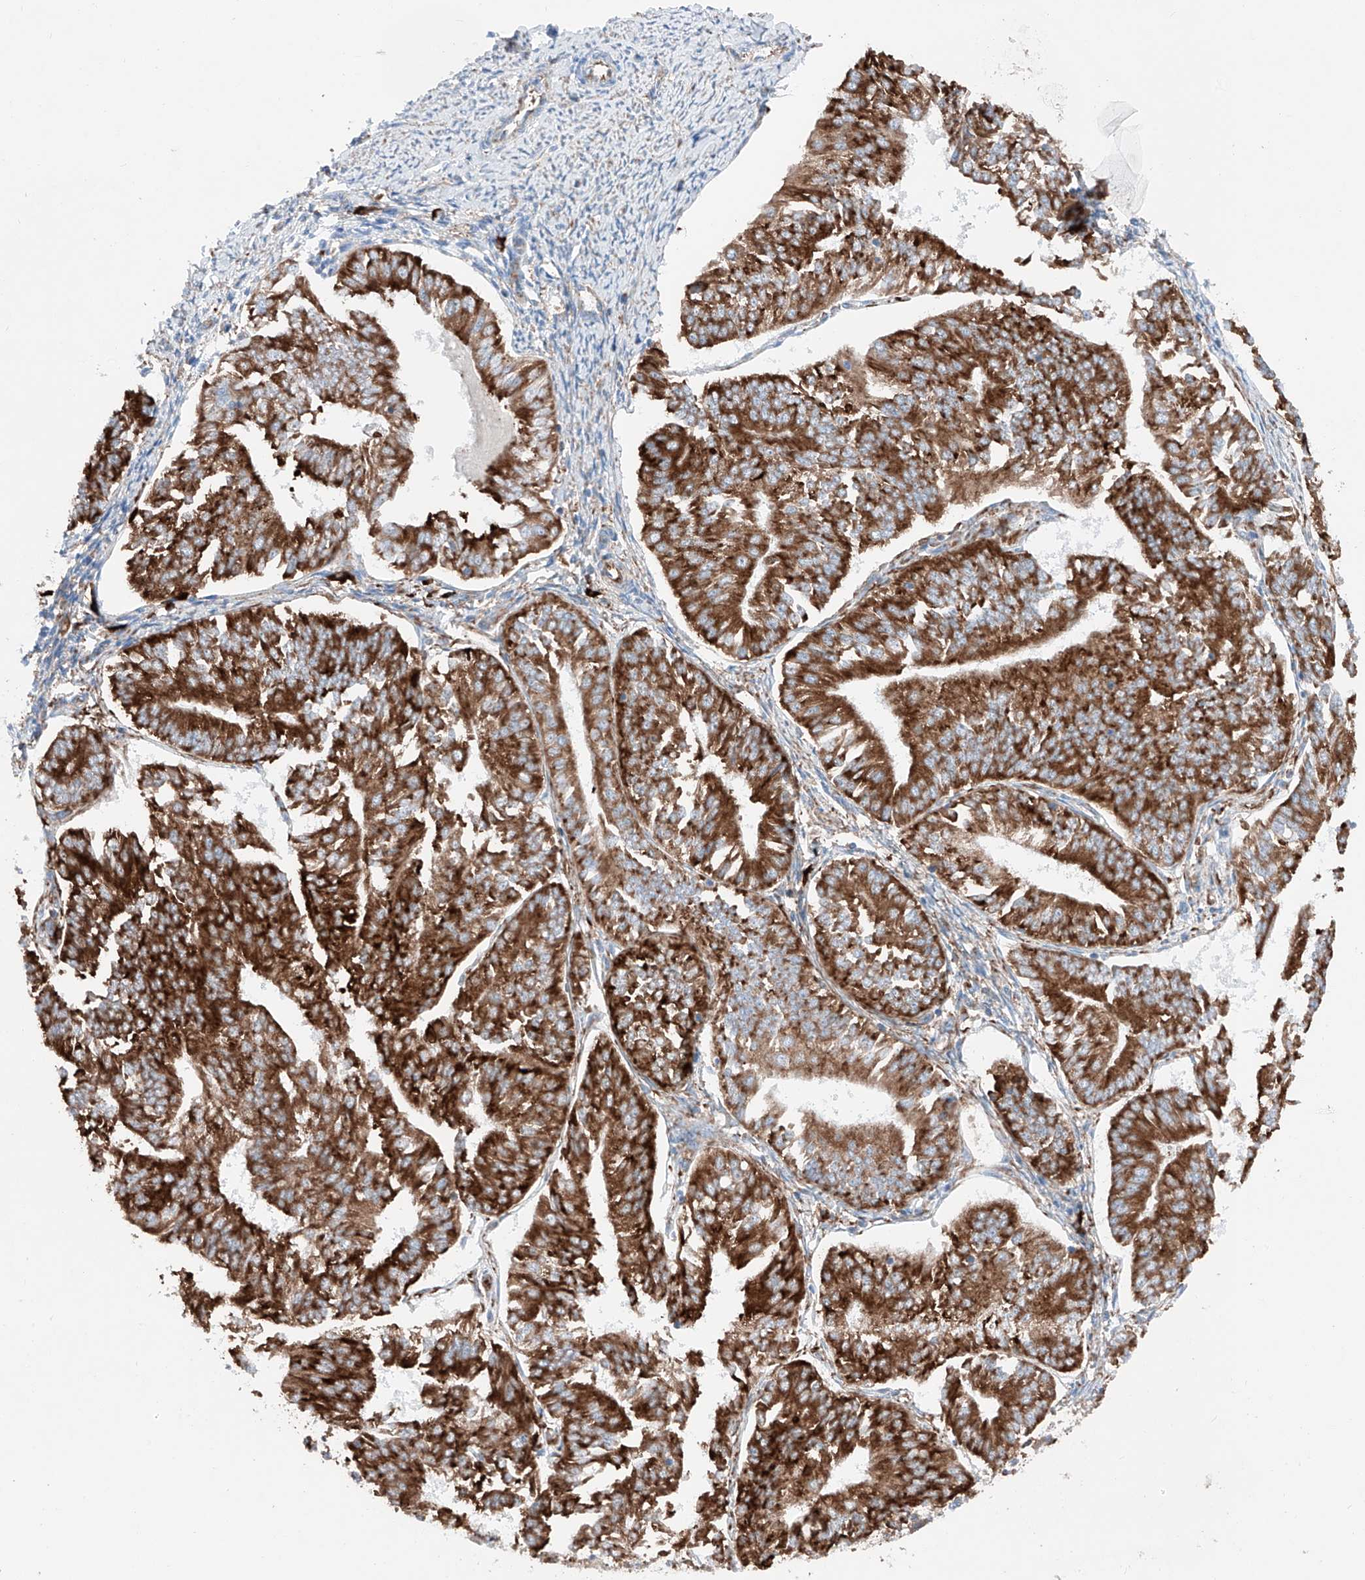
{"staining": {"intensity": "strong", "quantity": ">75%", "location": "cytoplasmic/membranous"}, "tissue": "endometrial cancer", "cell_type": "Tumor cells", "image_type": "cancer", "snomed": [{"axis": "morphology", "description": "Adenocarcinoma, NOS"}, {"axis": "topography", "description": "Endometrium"}], "caption": "About >75% of tumor cells in human endometrial cancer (adenocarcinoma) show strong cytoplasmic/membranous protein staining as visualized by brown immunohistochemical staining.", "gene": "CRELD1", "patient": {"sex": "female", "age": 58}}